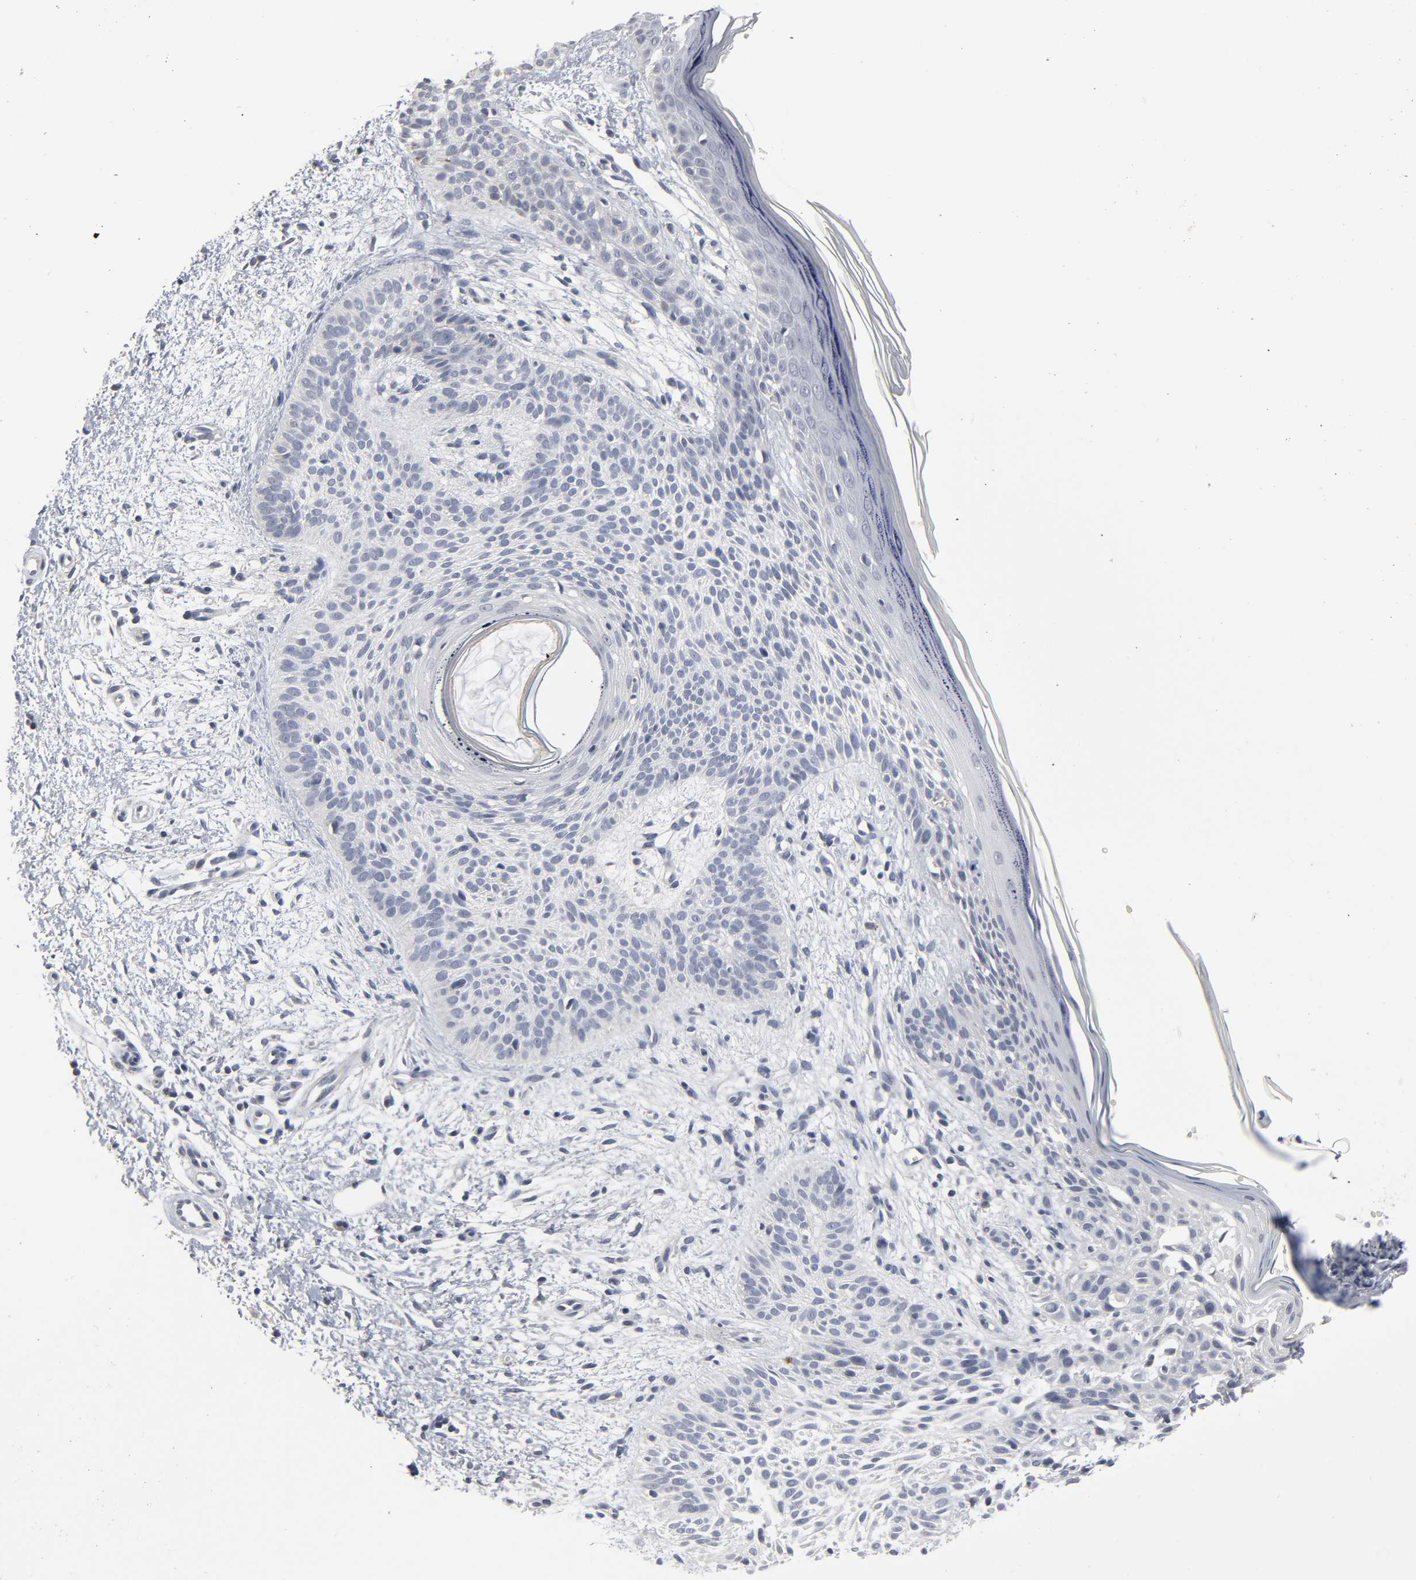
{"staining": {"intensity": "negative", "quantity": "none", "location": "none"}, "tissue": "skin cancer", "cell_type": "Tumor cells", "image_type": "cancer", "snomed": [{"axis": "morphology", "description": "Normal tissue, NOS"}, {"axis": "morphology", "description": "Basal cell carcinoma"}, {"axis": "topography", "description": "Skin"}], "caption": "Basal cell carcinoma (skin) was stained to show a protein in brown. There is no significant expression in tumor cells.", "gene": "TCAP", "patient": {"sex": "female", "age": 69}}